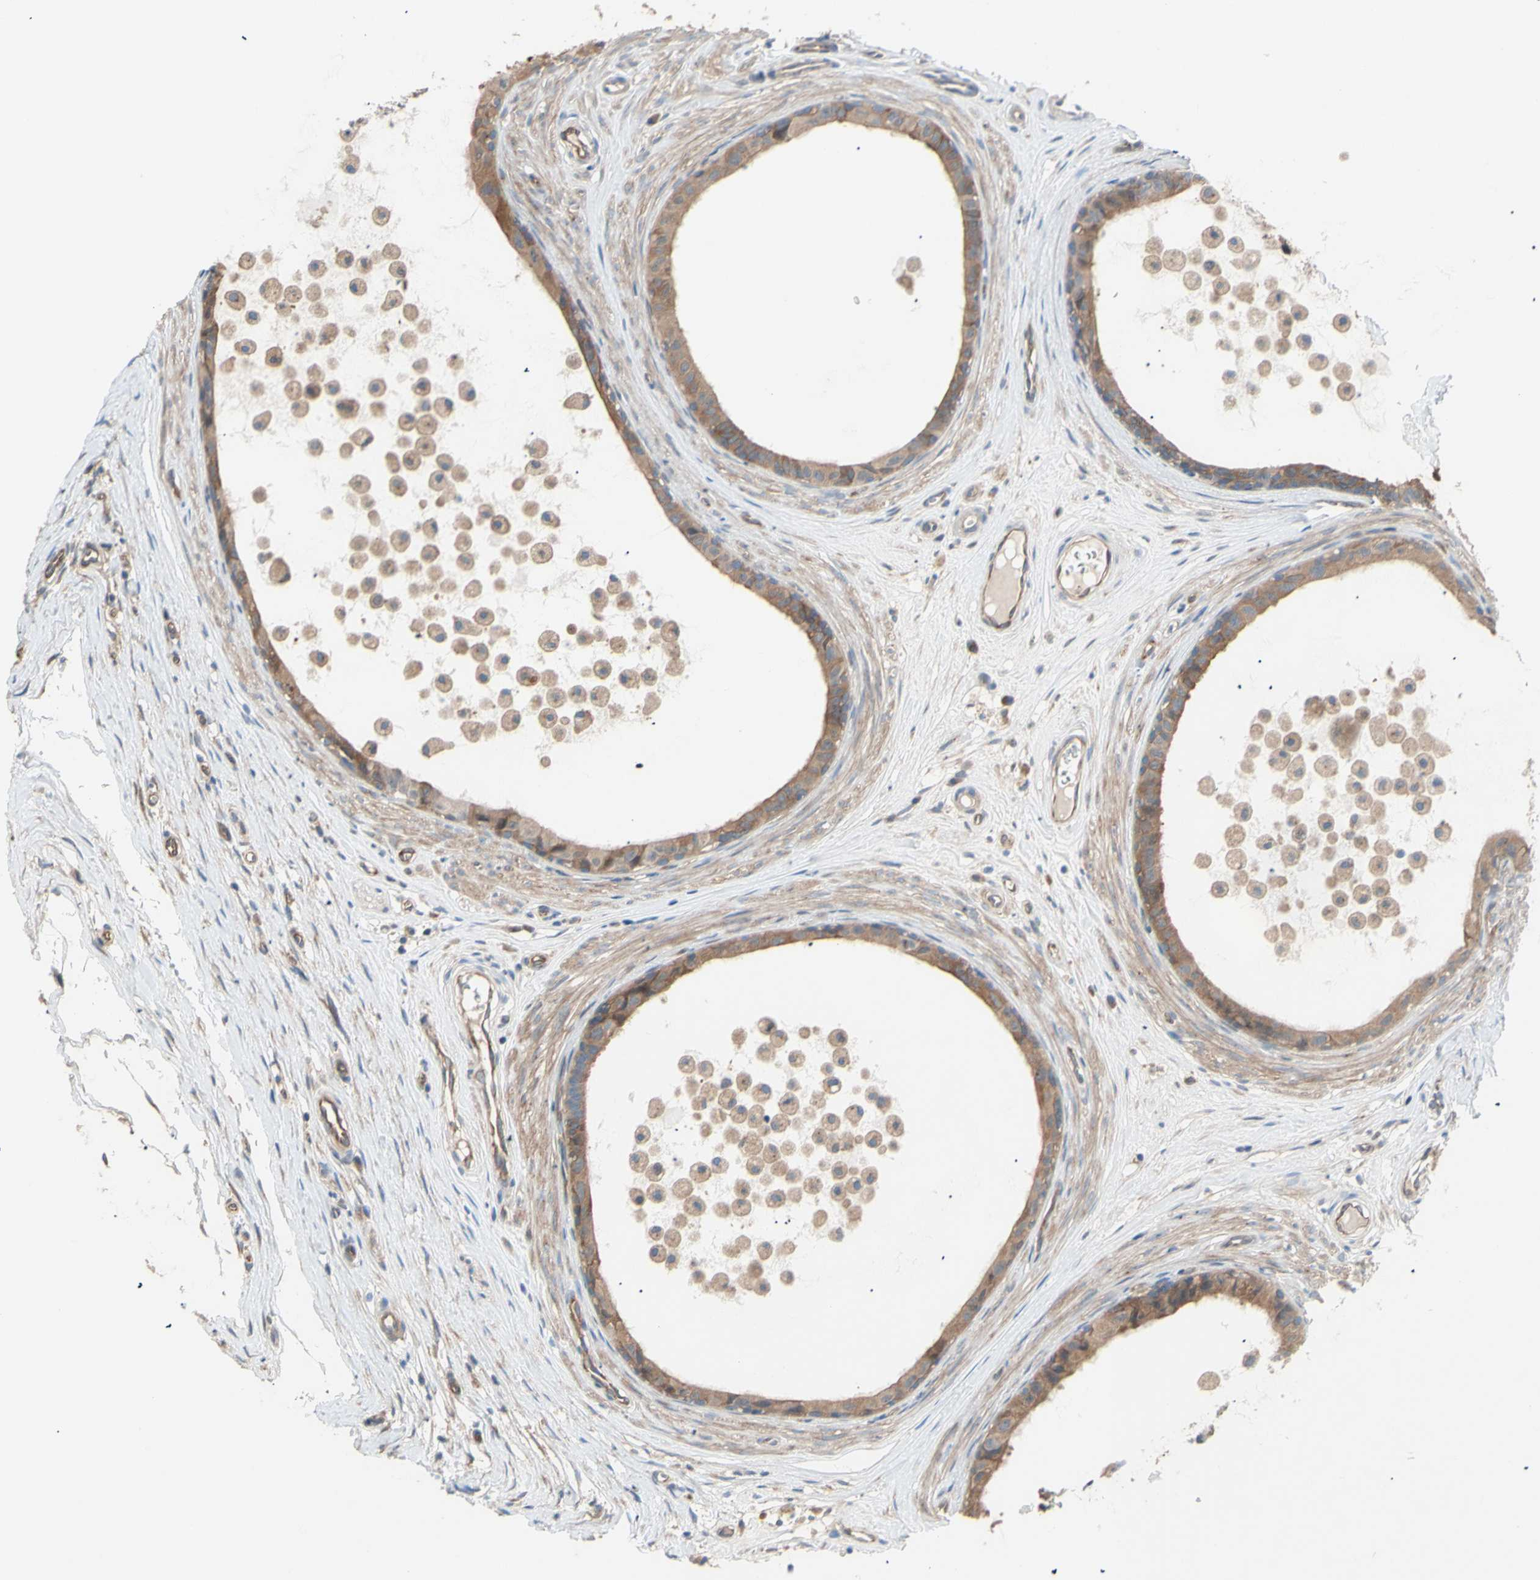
{"staining": {"intensity": "moderate", "quantity": ">75%", "location": "cytoplasmic/membranous"}, "tissue": "epididymis", "cell_type": "Glandular cells", "image_type": "normal", "snomed": [{"axis": "morphology", "description": "Normal tissue, NOS"}, {"axis": "morphology", "description": "Inflammation, NOS"}, {"axis": "topography", "description": "Epididymis"}], "caption": "Immunohistochemical staining of unremarkable epididymis shows medium levels of moderate cytoplasmic/membranous expression in approximately >75% of glandular cells. Immunohistochemistry stains the protein in brown and the nuclei are stained blue.", "gene": "DYNLRB1", "patient": {"sex": "male", "age": 85}}